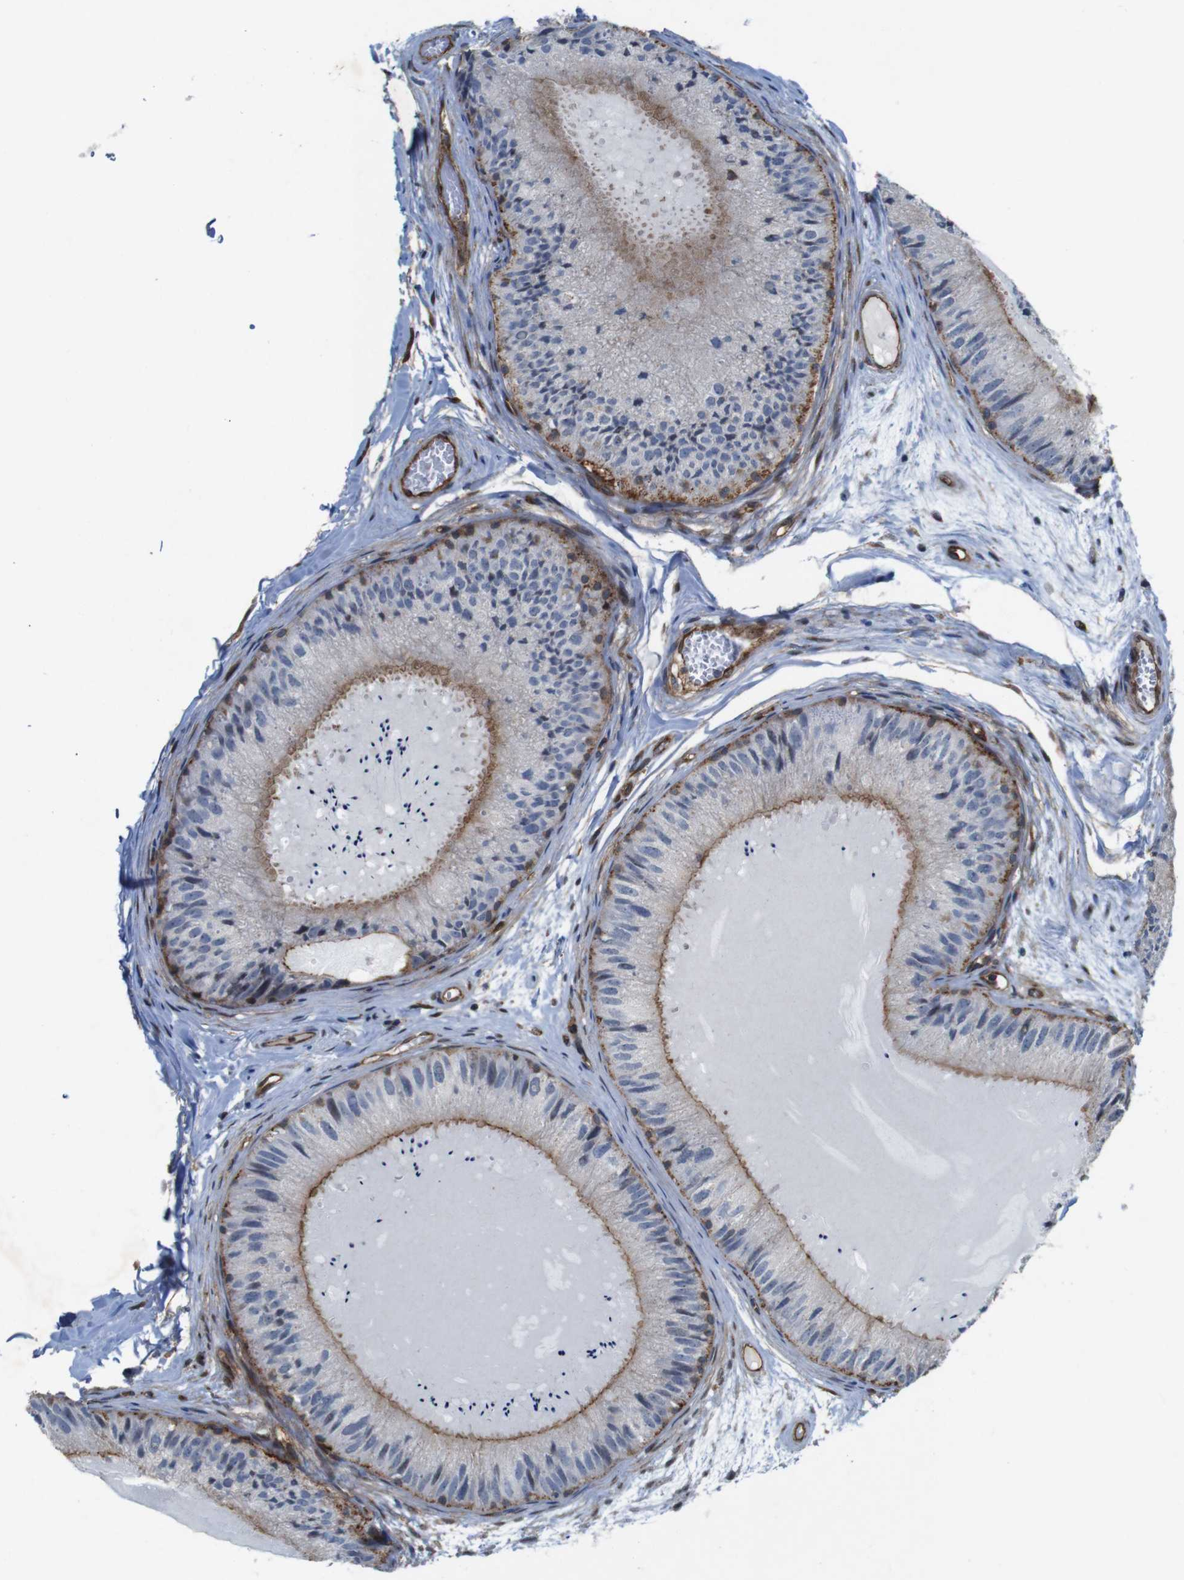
{"staining": {"intensity": "moderate", "quantity": "25%-75%", "location": "cytoplasmic/membranous,nuclear"}, "tissue": "epididymis", "cell_type": "Glandular cells", "image_type": "normal", "snomed": [{"axis": "morphology", "description": "Normal tissue, NOS"}, {"axis": "topography", "description": "Epididymis"}], "caption": "A photomicrograph showing moderate cytoplasmic/membranous,nuclear positivity in approximately 25%-75% of glandular cells in benign epididymis, as visualized by brown immunohistochemical staining.", "gene": "PTGER4", "patient": {"sex": "male", "age": 31}}